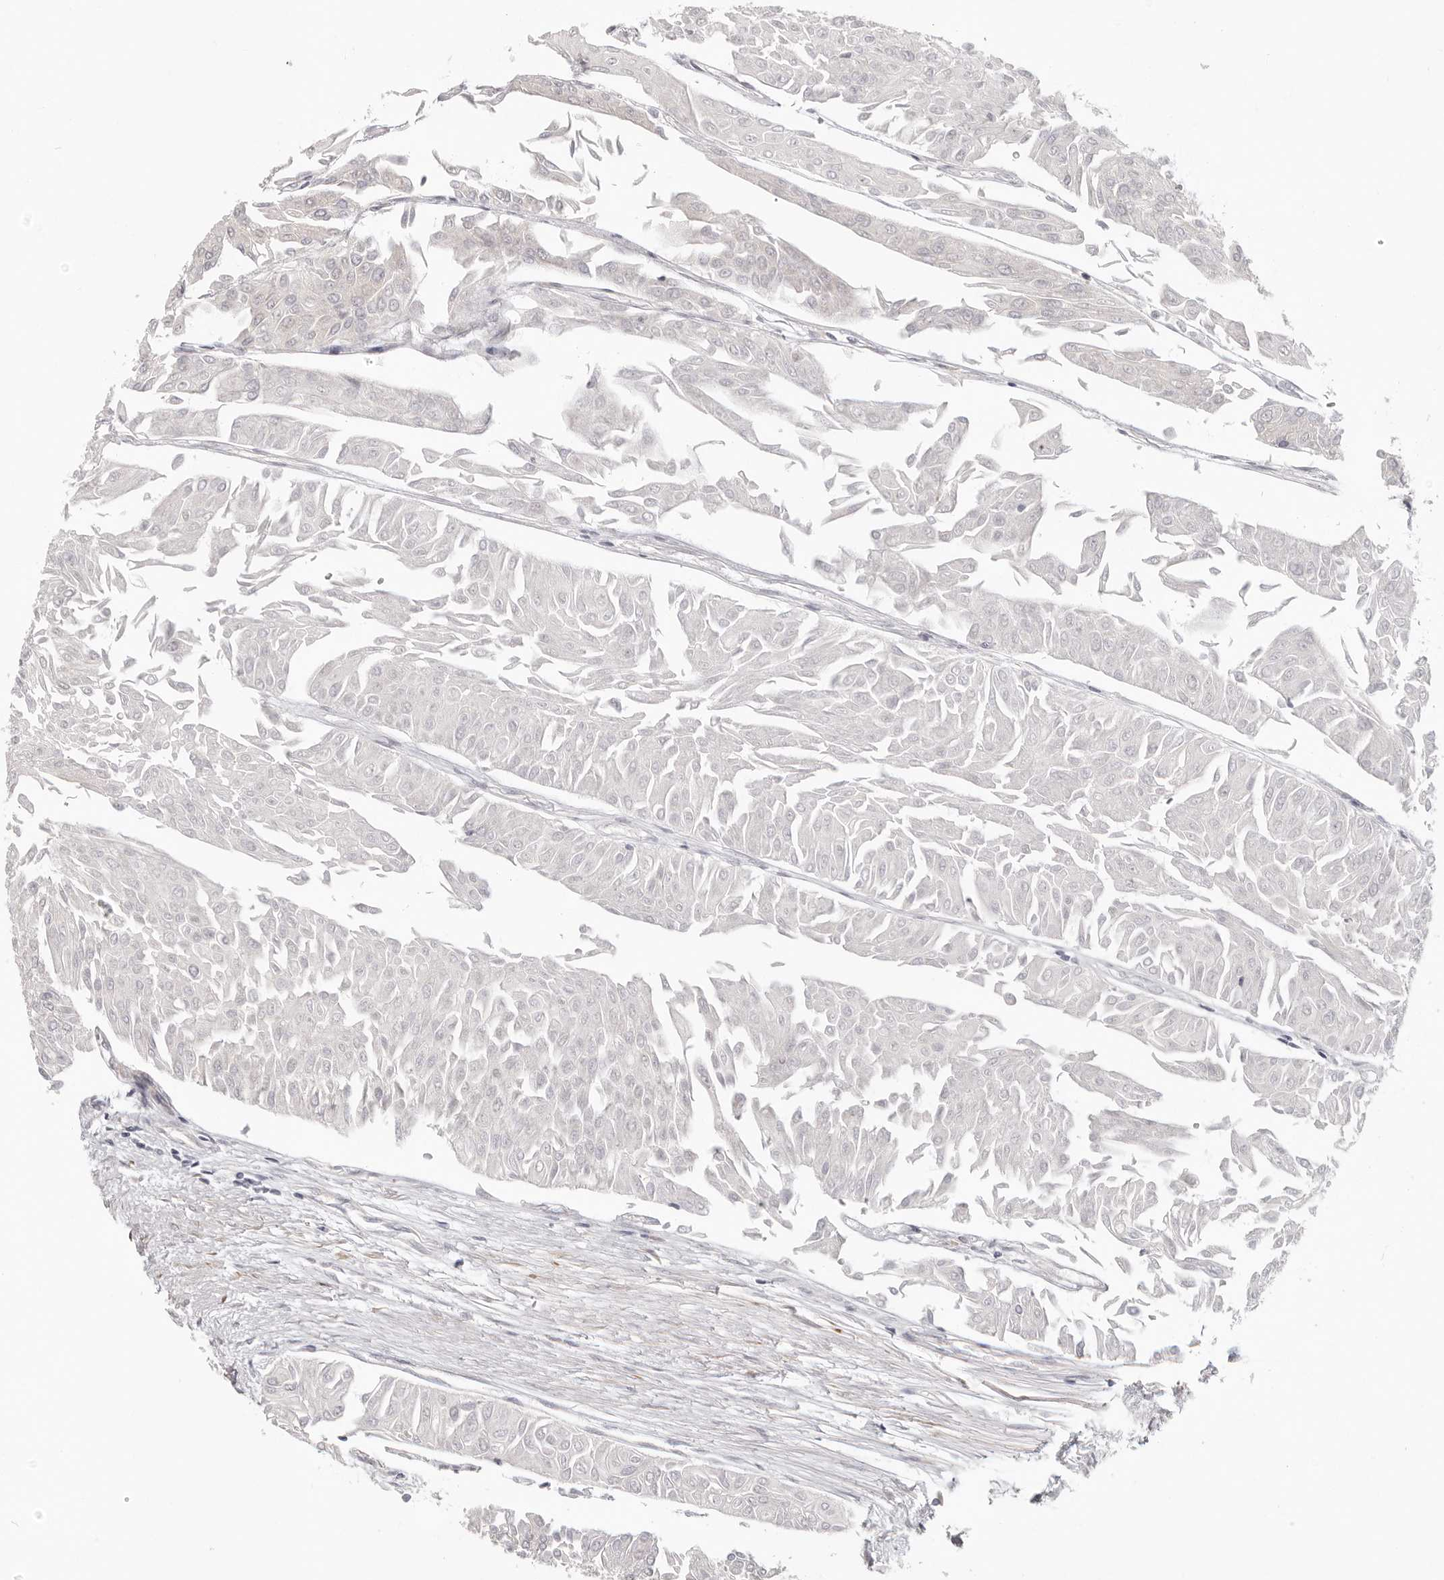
{"staining": {"intensity": "negative", "quantity": "none", "location": "none"}, "tissue": "urothelial cancer", "cell_type": "Tumor cells", "image_type": "cancer", "snomed": [{"axis": "morphology", "description": "Urothelial carcinoma, Low grade"}, {"axis": "topography", "description": "Urinary bladder"}], "caption": "Immunohistochemical staining of urothelial cancer demonstrates no significant expression in tumor cells.", "gene": "SRP19", "patient": {"sex": "male", "age": 67}}